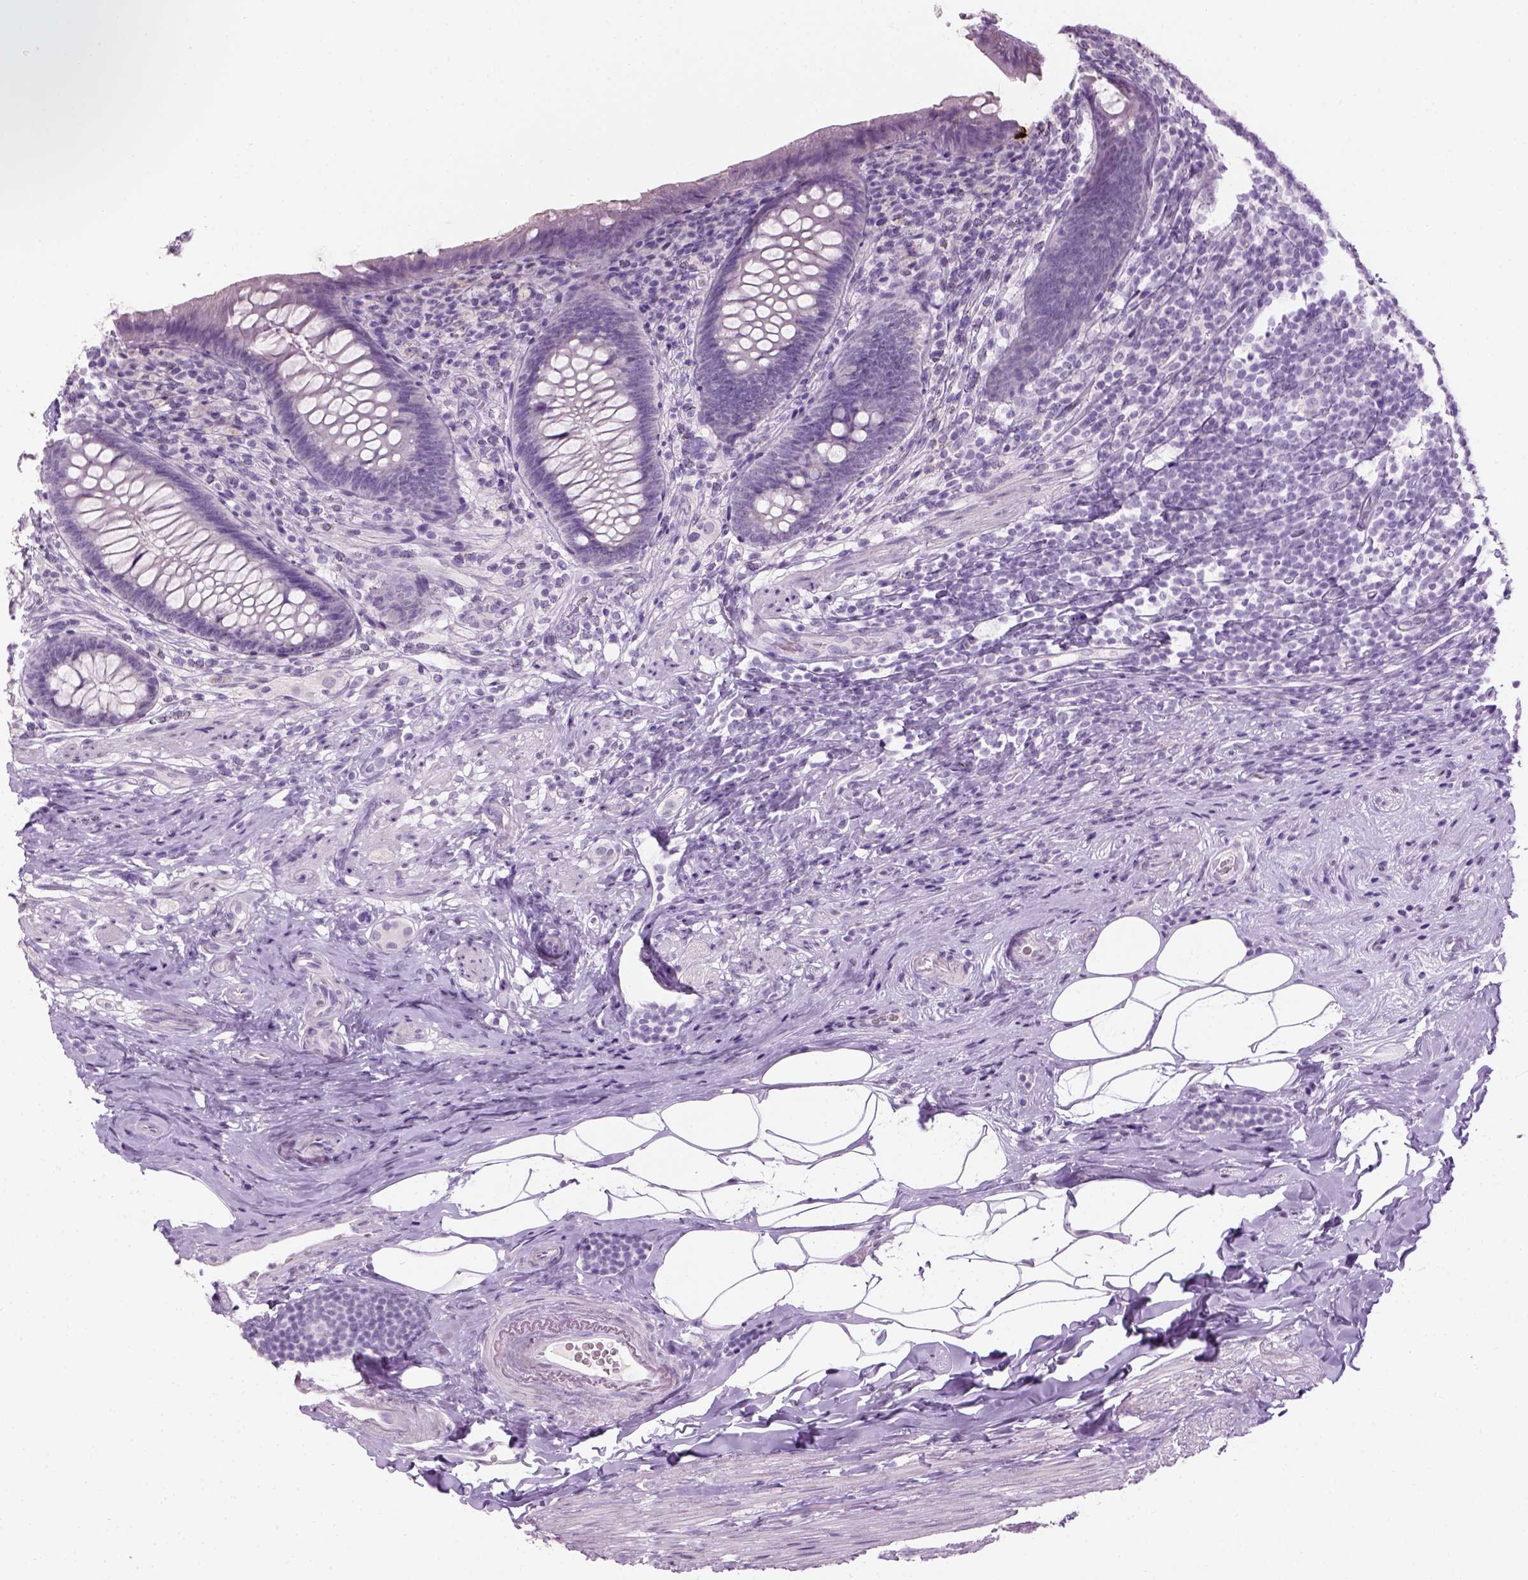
{"staining": {"intensity": "negative", "quantity": "none", "location": "none"}, "tissue": "appendix", "cell_type": "Glandular cells", "image_type": "normal", "snomed": [{"axis": "morphology", "description": "Normal tissue, NOS"}, {"axis": "topography", "description": "Appendix"}], "caption": "Glandular cells are negative for protein expression in normal human appendix. The staining was performed using DAB (3,3'-diaminobenzidine) to visualize the protein expression in brown, while the nuclei were stained in blue with hematoxylin (Magnification: 20x).", "gene": "GABRB2", "patient": {"sex": "male", "age": 47}}